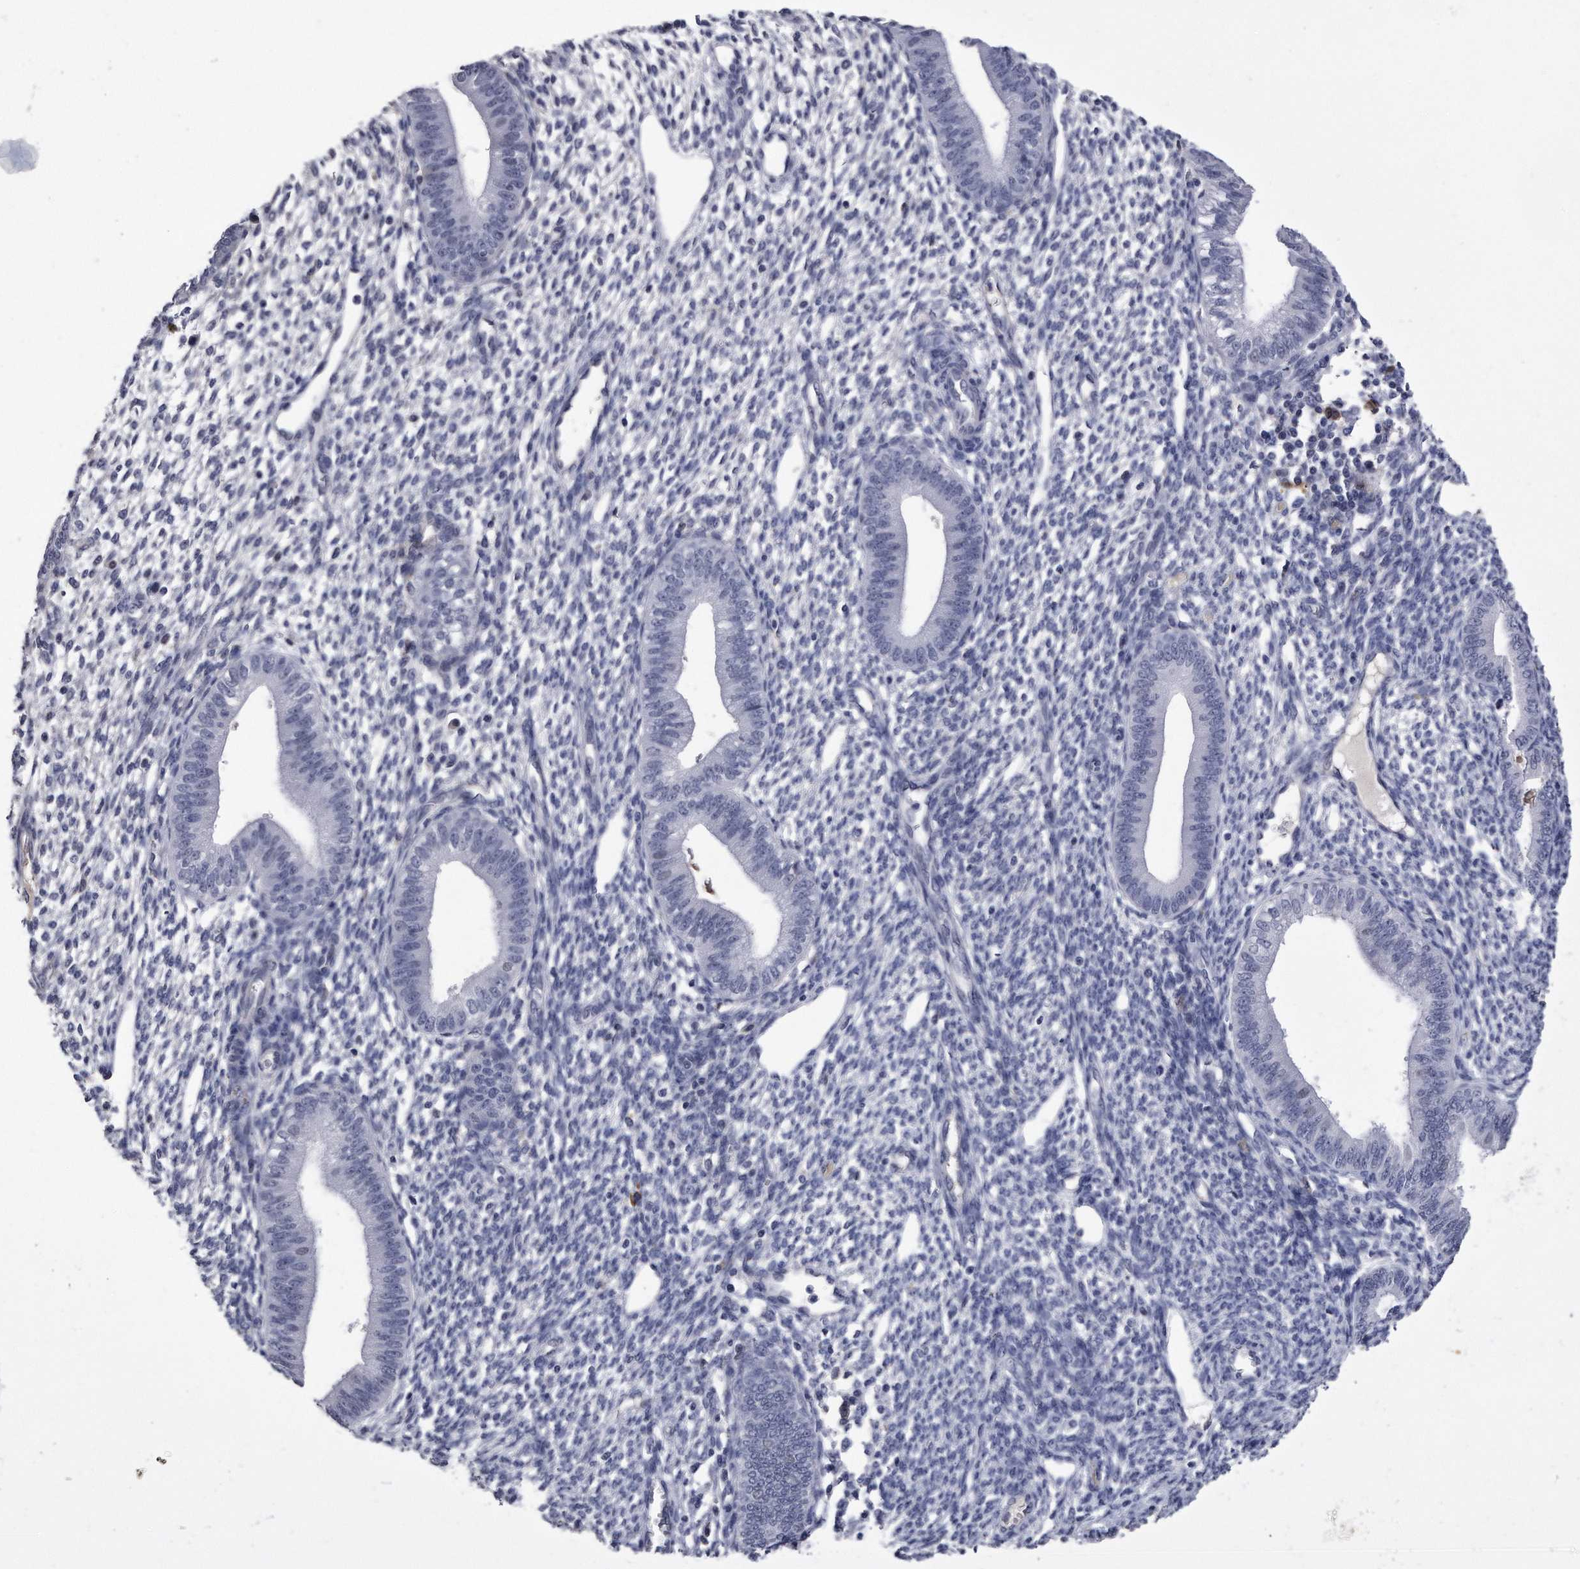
{"staining": {"intensity": "negative", "quantity": "none", "location": "none"}, "tissue": "endometrium", "cell_type": "Cells in endometrial stroma", "image_type": "normal", "snomed": [{"axis": "morphology", "description": "Normal tissue, NOS"}, {"axis": "topography", "description": "Endometrium"}], "caption": "Benign endometrium was stained to show a protein in brown. There is no significant staining in cells in endometrial stroma. (Stains: DAB (3,3'-diaminobenzidine) immunohistochemistry (IHC) with hematoxylin counter stain, Microscopy: brightfield microscopy at high magnification).", "gene": "KCTD8", "patient": {"sex": "female", "age": 46}}